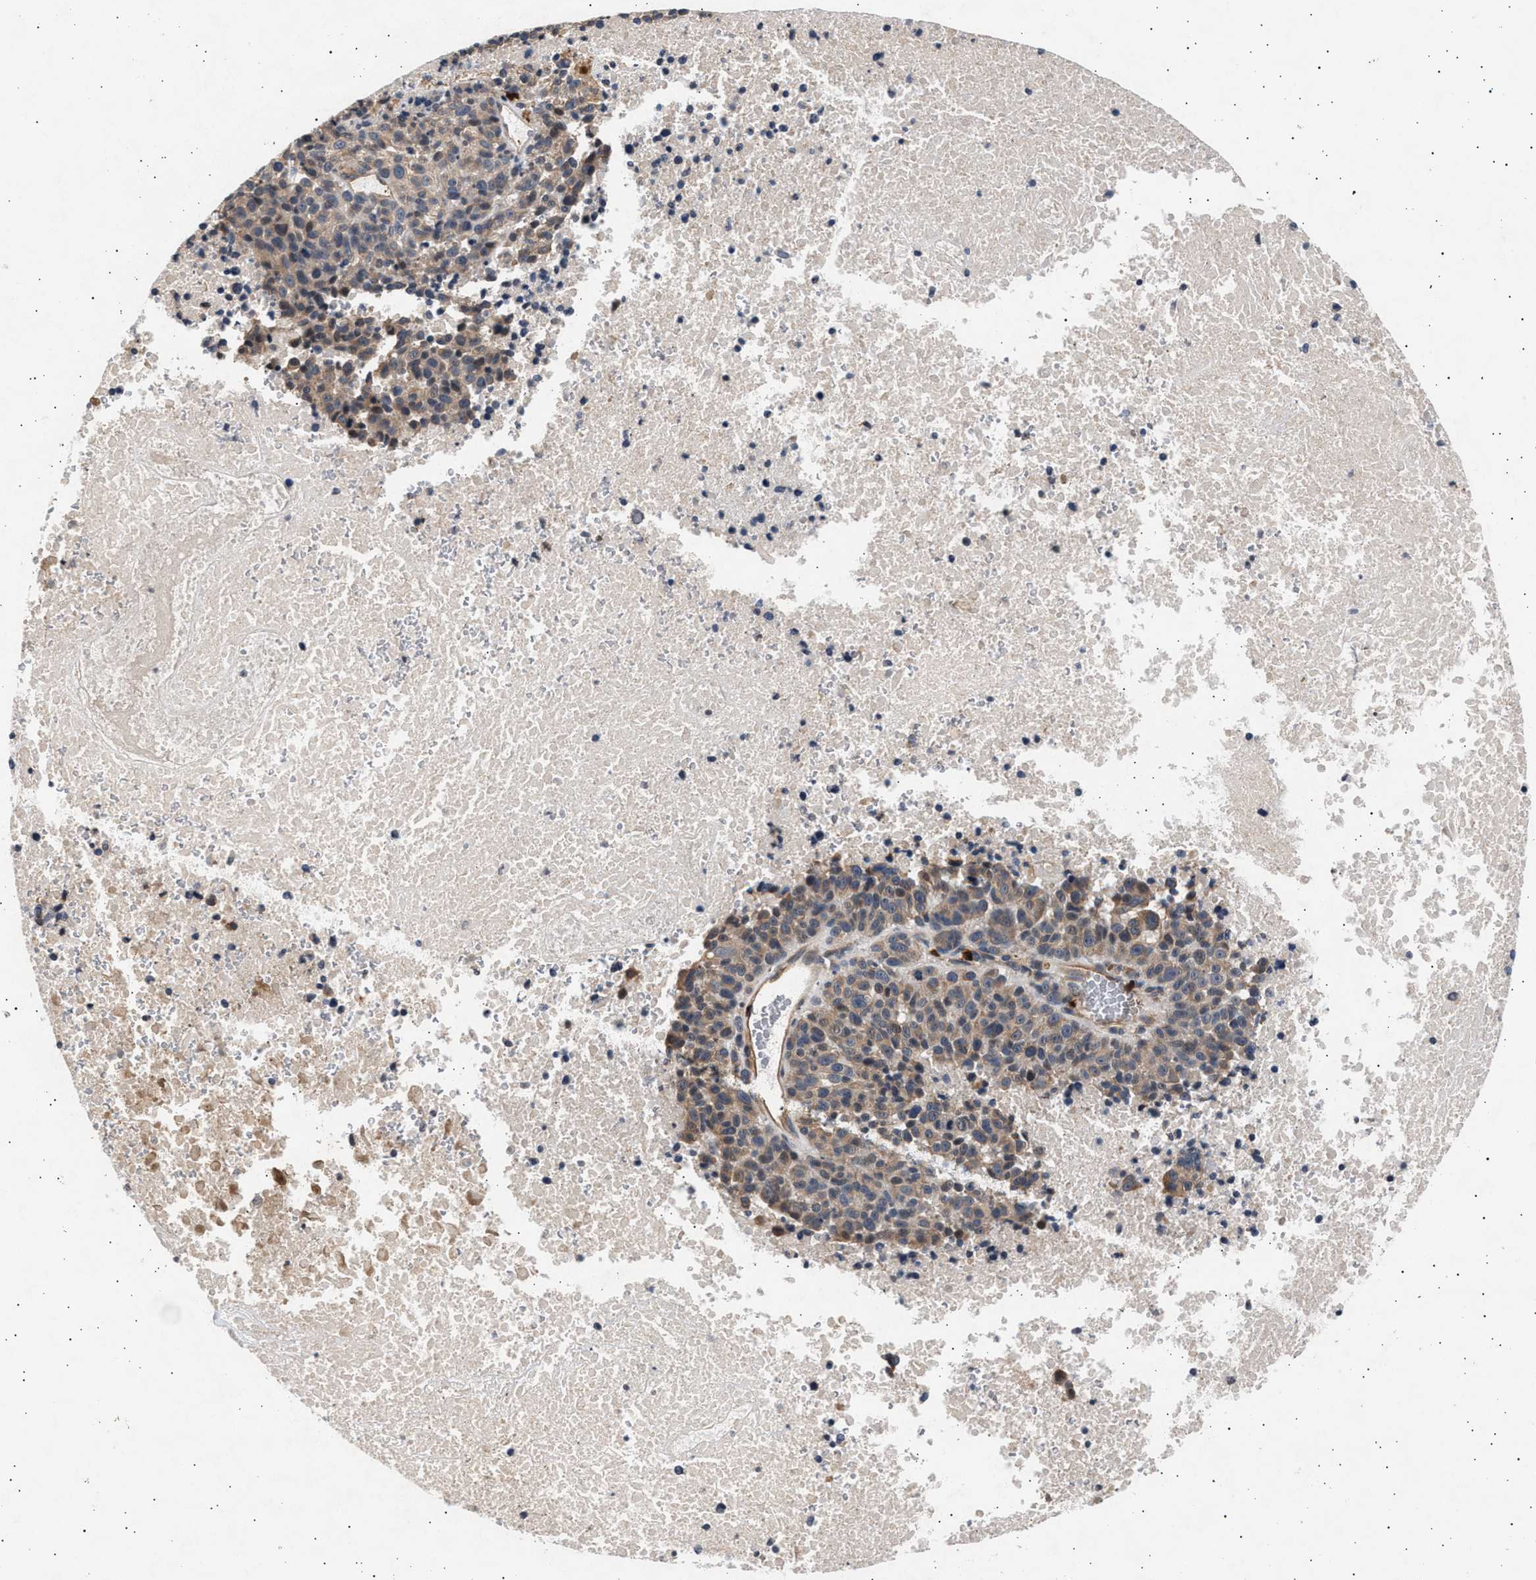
{"staining": {"intensity": "weak", "quantity": ">75%", "location": "cytoplasmic/membranous"}, "tissue": "melanoma", "cell_type": "Tumor cells", "image_type": "cancer", "snomed": [{"axis": "morphology", "description": "Malignant melanoma, Metastatic site"}, {"axis": "topography", "description": "Cerebral cortex"}], "caption": "Human malignant melanoma (metastatic site) stained with a protein marker displays weak staining in tumor cells.", "gene": "GRAP2", "patient": {"sex": "female", "age": 52}}